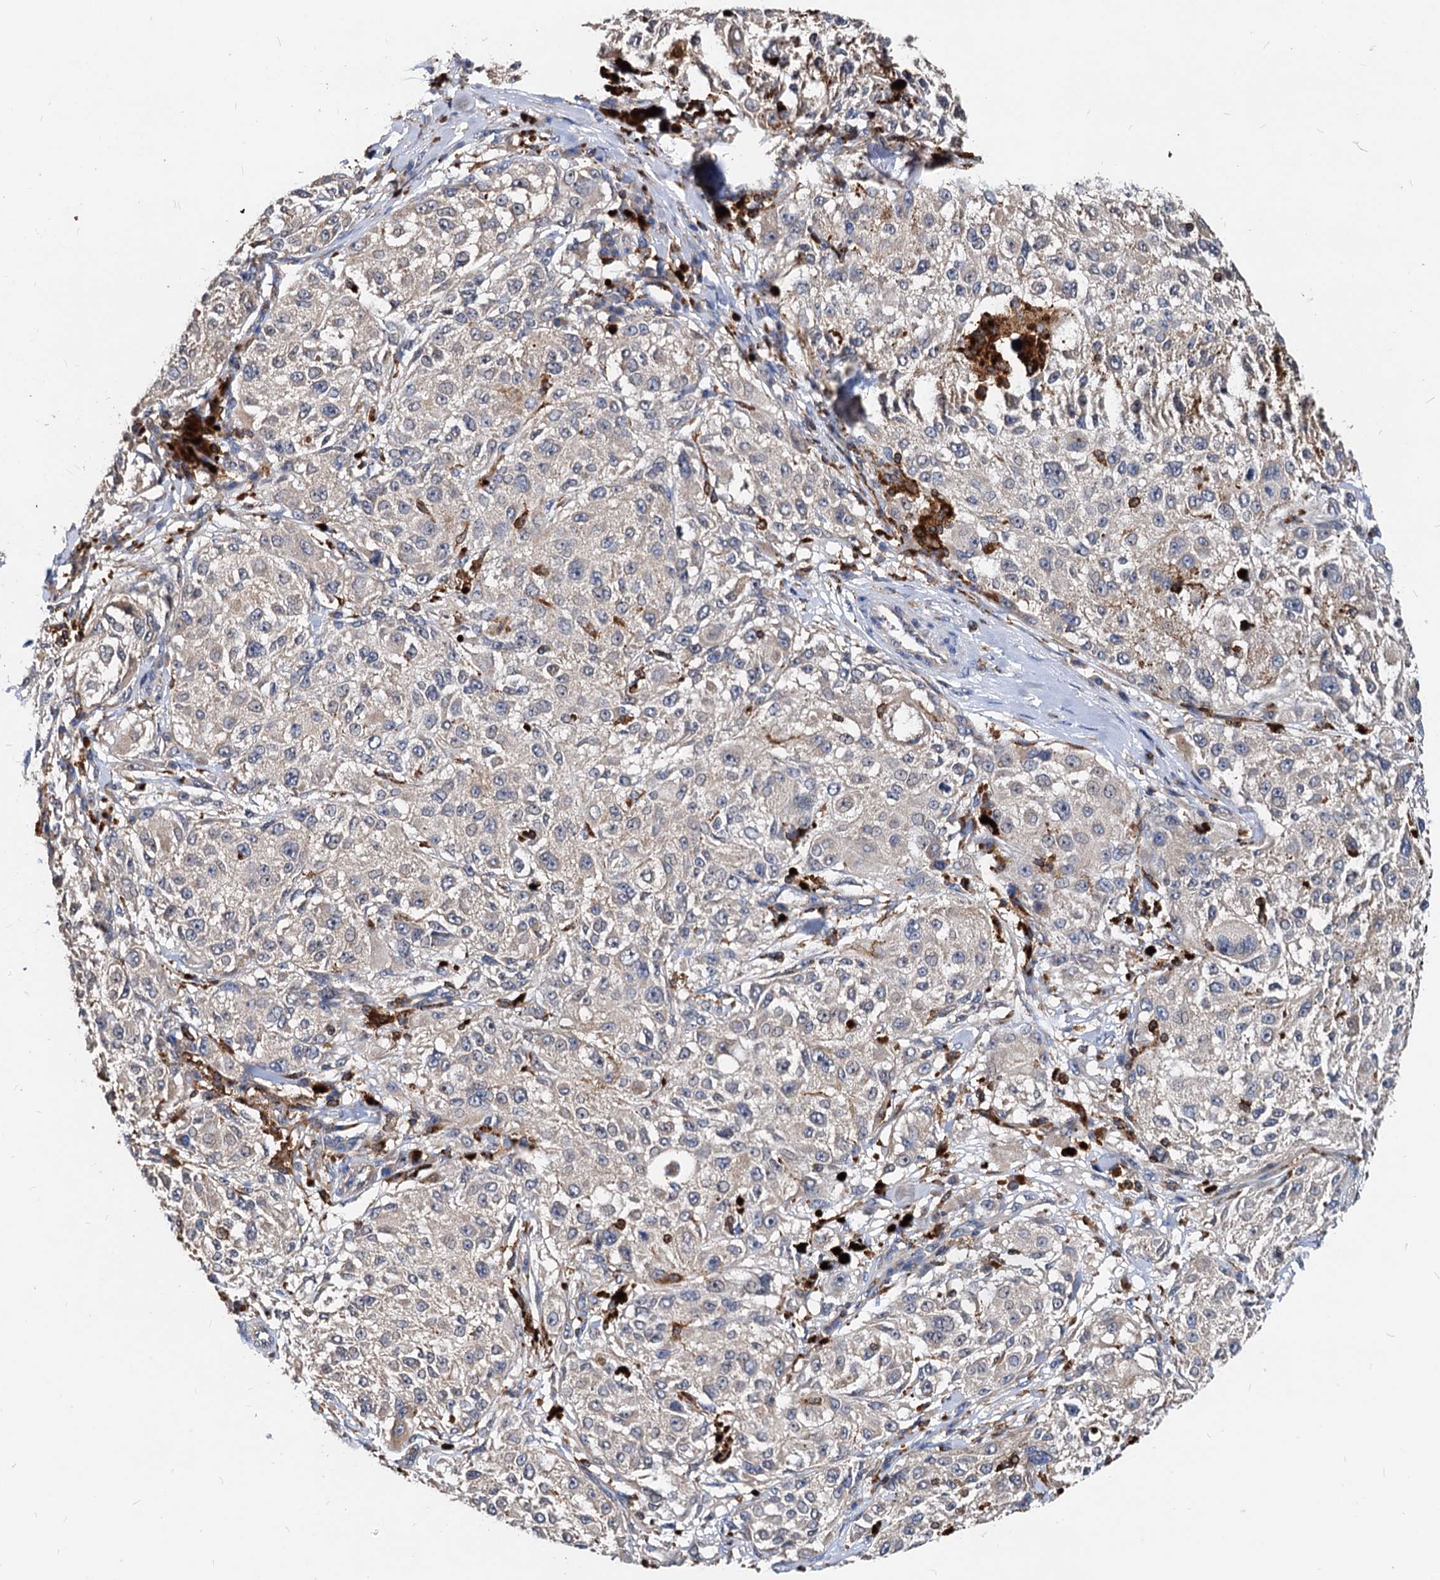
{"staining": {"intensity": "weak", "quantity": "25%-75%", "location": "cytoplasmic/membranous"}, "tissue": "melanoma", "cell_type": "Tumor cells", "image_type": "cancer", "snomed": [{"axis": "morphology", "description": "Necrosis, NOS"}, {"axis": "morphology", "description": "Malignant melanoma, NOS"}, {"axis": "topography", "description": "Skin"}], "caption": "A low amount of weak cytoplasmic/membranous expression is present in approximately 25%-75% of tumor cells in melanoma tissue. (DAB (3,3'-diaminobenzidine) IHC with brightfield microscopy, high magnification).", "gene": "LCP2", "patient": {"sex": "female", "age": 87}}